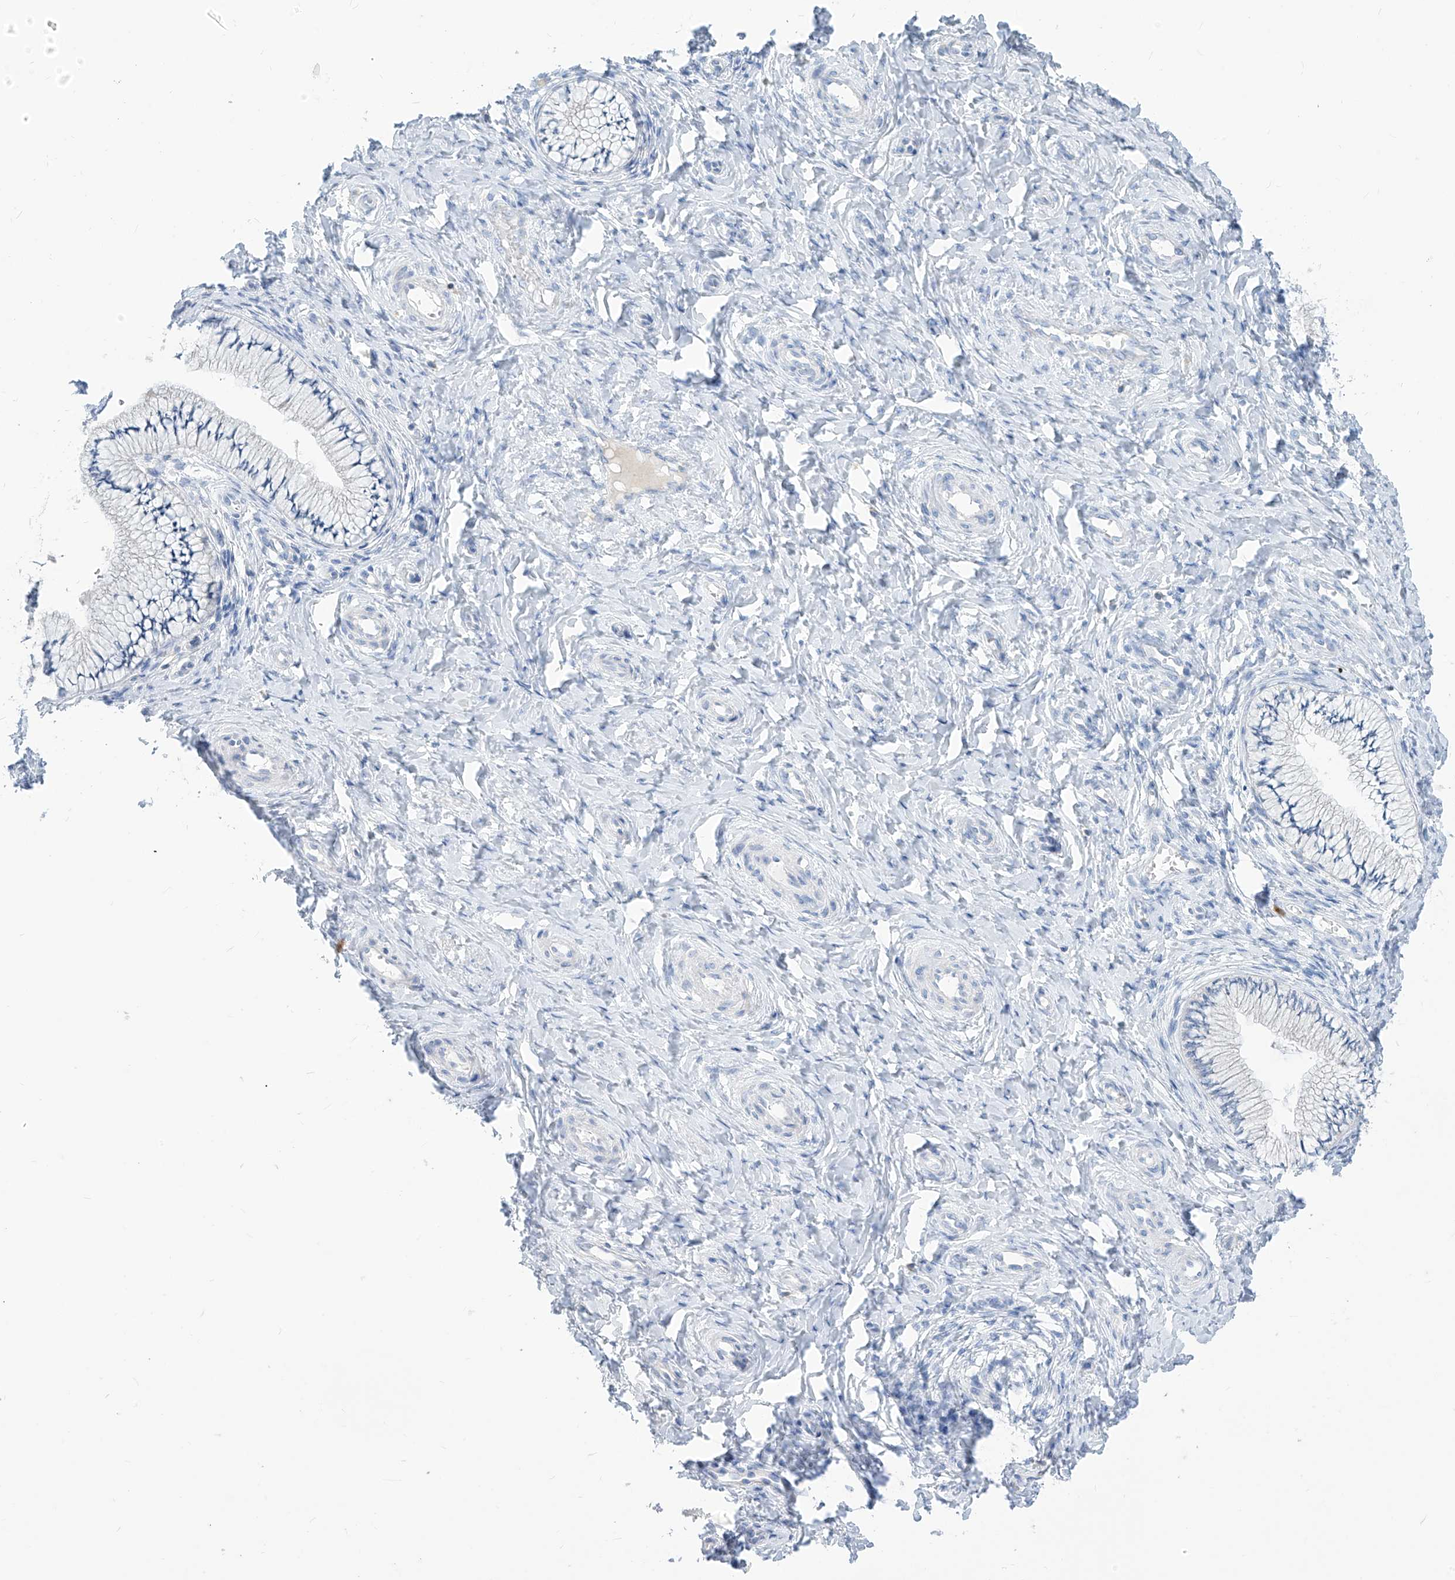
{"staining": {"intensity": "negative", "quantity": "none", "location": "none"}, "tissue": "cervix", "cell_type": "Glandular cells", "image_type": "normal", "snomed": [{"axis": "morphology", "description": "Normal tissue, NOS"}, {"axis": "topography", "description": "Cervix"}], "caption": "Glandular cells are negative for brown protein staining in benign cervix. (DAB (3,3'-diaminobenzidine) immunohistochemistry (IHC) visualized using brightfield microscopy, high magnification).", "gene": "ZNF404", "patient": {"sex": "female", "age": 36}}